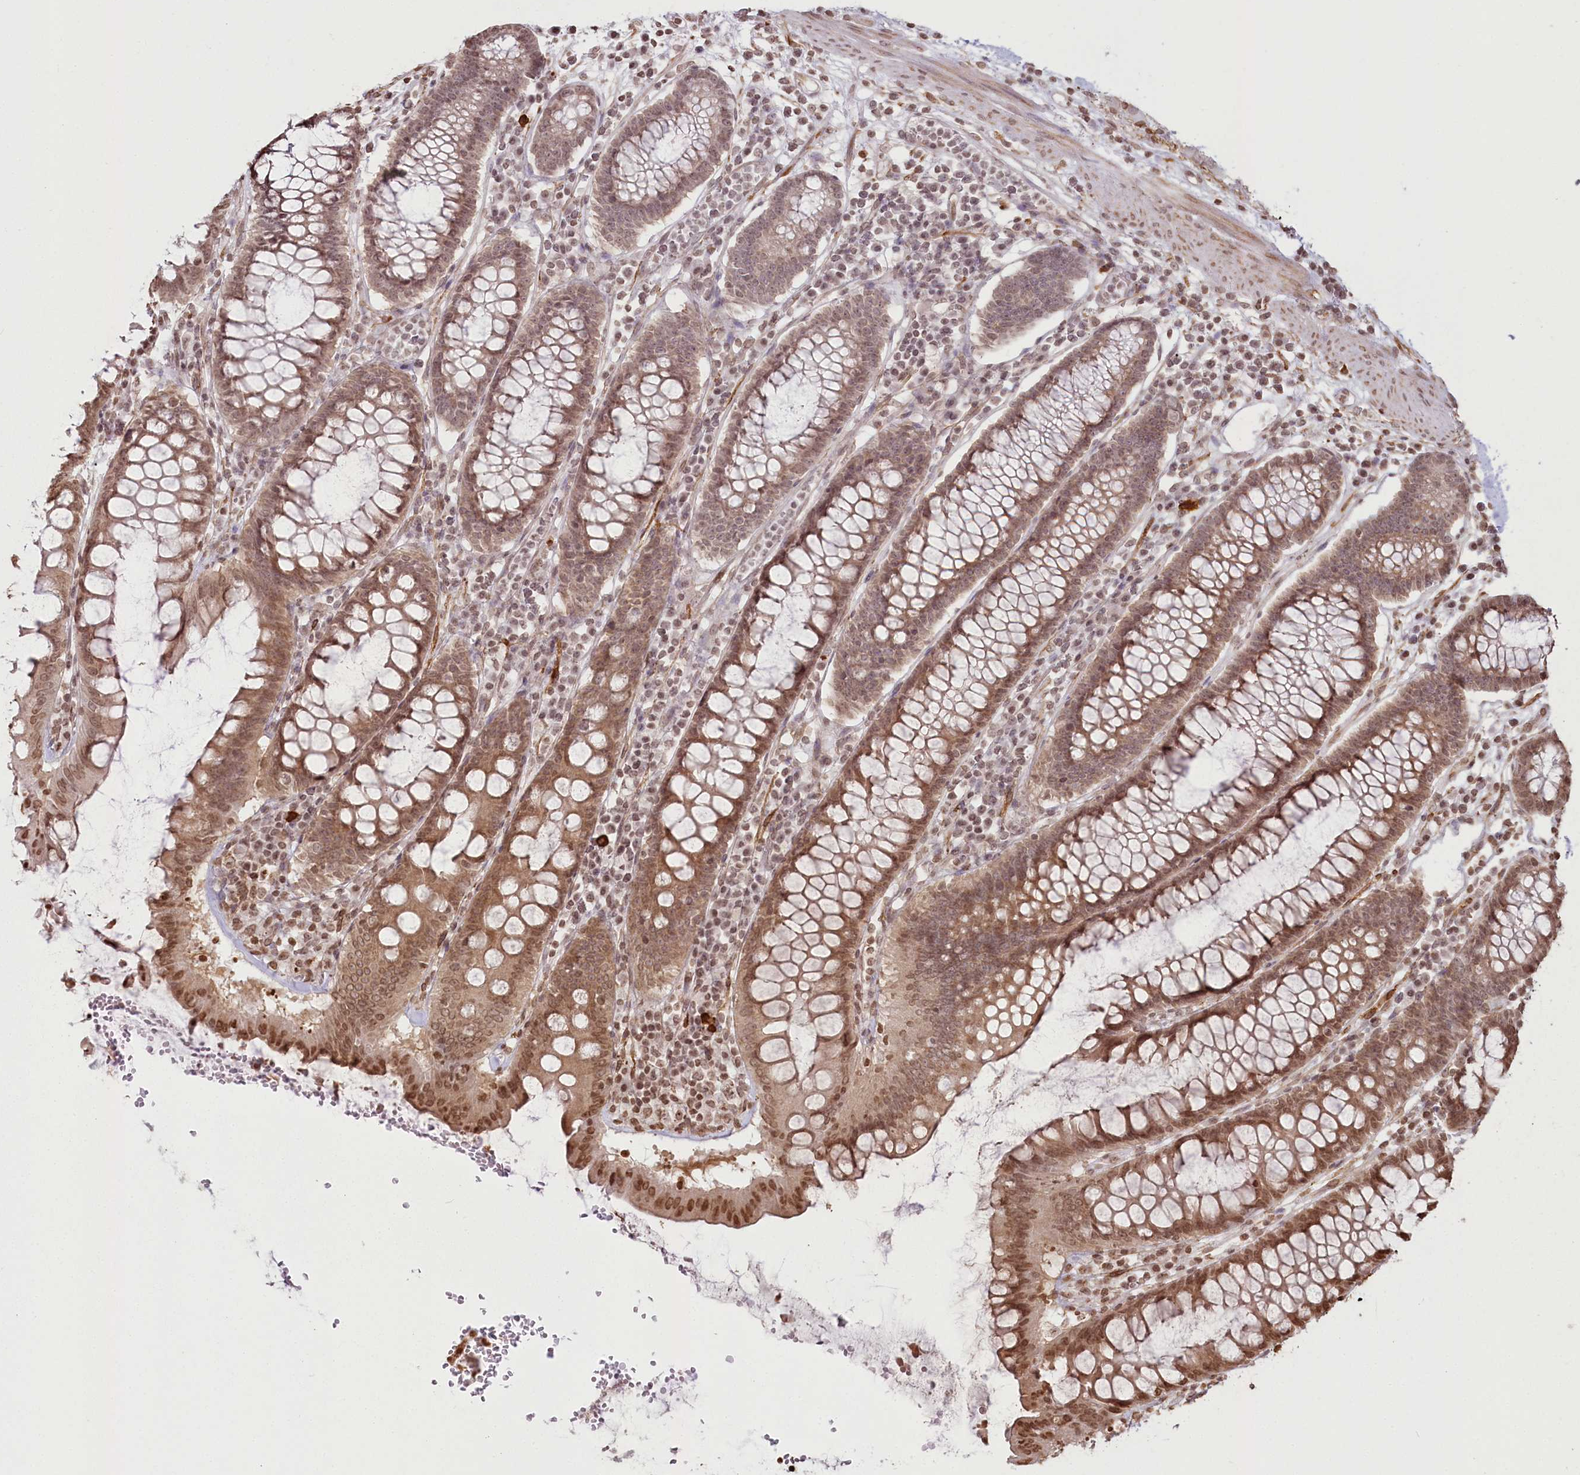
{"staining": {"intensity": "moderate", "quantity": ">75%", "location": "nuclear"}, "tissue": "colorectal cancer", "cell_type": "Tumor cells", "image_type": "cancer", "snomed": [{"axis": "morphology", "description": "Normal tissue, NOS"}, {"axis": "morphology", "description": "Adenocarcinoma, NOS"}, {"axis": "topography", "description": "Colon"}], "caption": "The photomicrograph shows immunohistochemical staining of colorectal adenocarcinoma. There is moderate nuclear expression is appreciated in about >75% of tumor cells. (DAB = brown stain, brightfield microscopy at high magnification).", "gene": "FAM13A", "patient": {"sex": "female", "age": 75}}